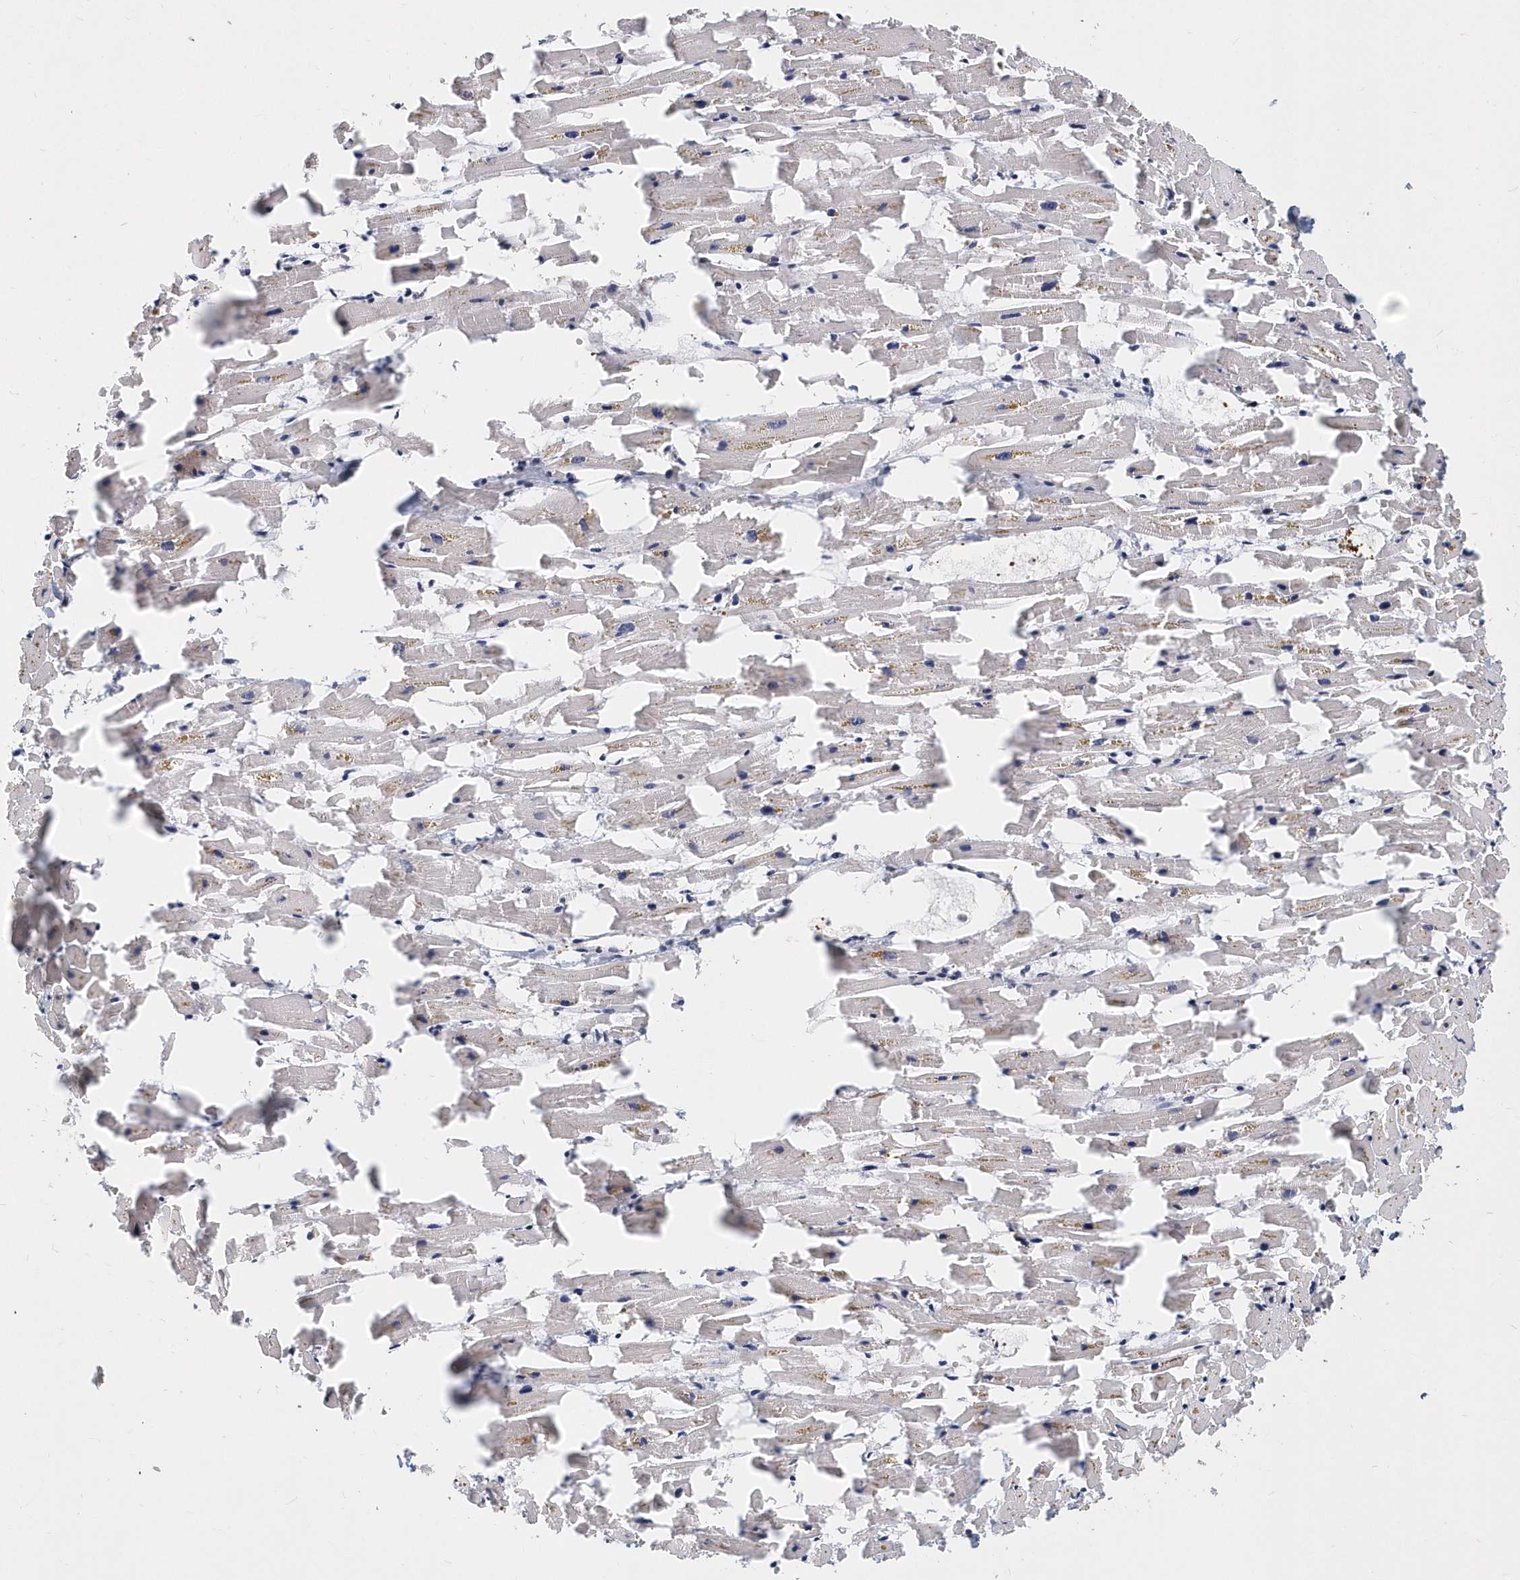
{"staining": {"intensity": "negative", "quantity": "none", "location": "none"}, "tissue": "heart muscle", "cell_type": "Cardiomyocytes", "image_type": "normal", "snomed": [{"axis": "morphology", "description": "Normal tissue, NOS"}, {"axis": "topography", "description": "Heart"}], "caption": "Histopathology image shows no protein positivity in cardiomyocytes of normal heart muscle.", "gene": "ITGA2B", "patient": {"sex": "female", "age": 64}}